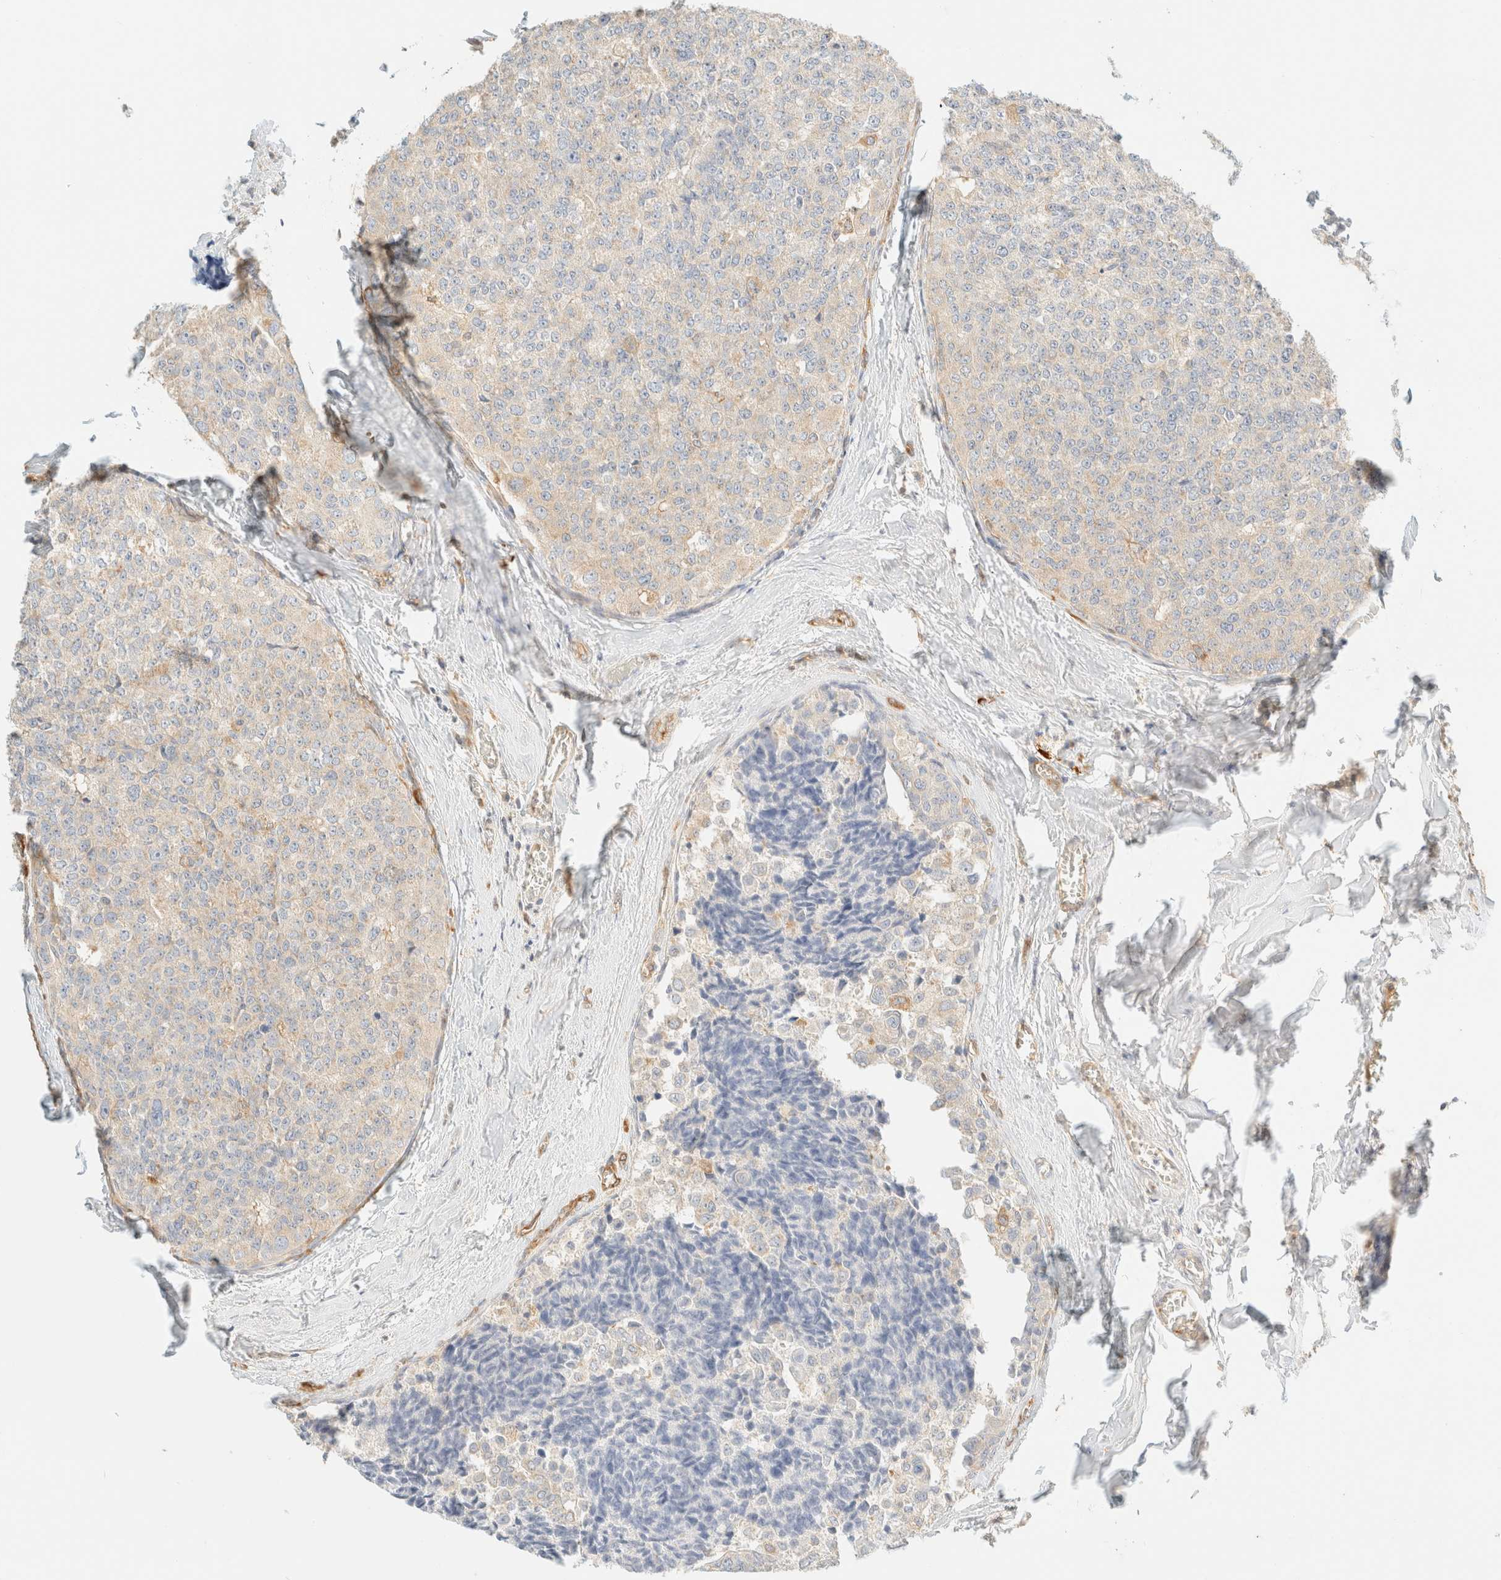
{"staining": {"intensity": "negative", "quantity": "none", "location": "none"}, "tissue": "breast cancer", "cell_type": "Tumor cells", "image_type": "cancer", "snomed": [{"axis": "morphology", "description": "Normal tissue, NOS"}, {"axis": "morphology", "description": "Duct carcinoma"}, {"axis": "topography", "description": "Breast"}], "caption": "Histopathology image shows no significant protein positivity in tumor cells of breast cancer (intraductal carcinoma).", "gene": "FHOD1", "patient": {"sex": "female", "age": 43}}